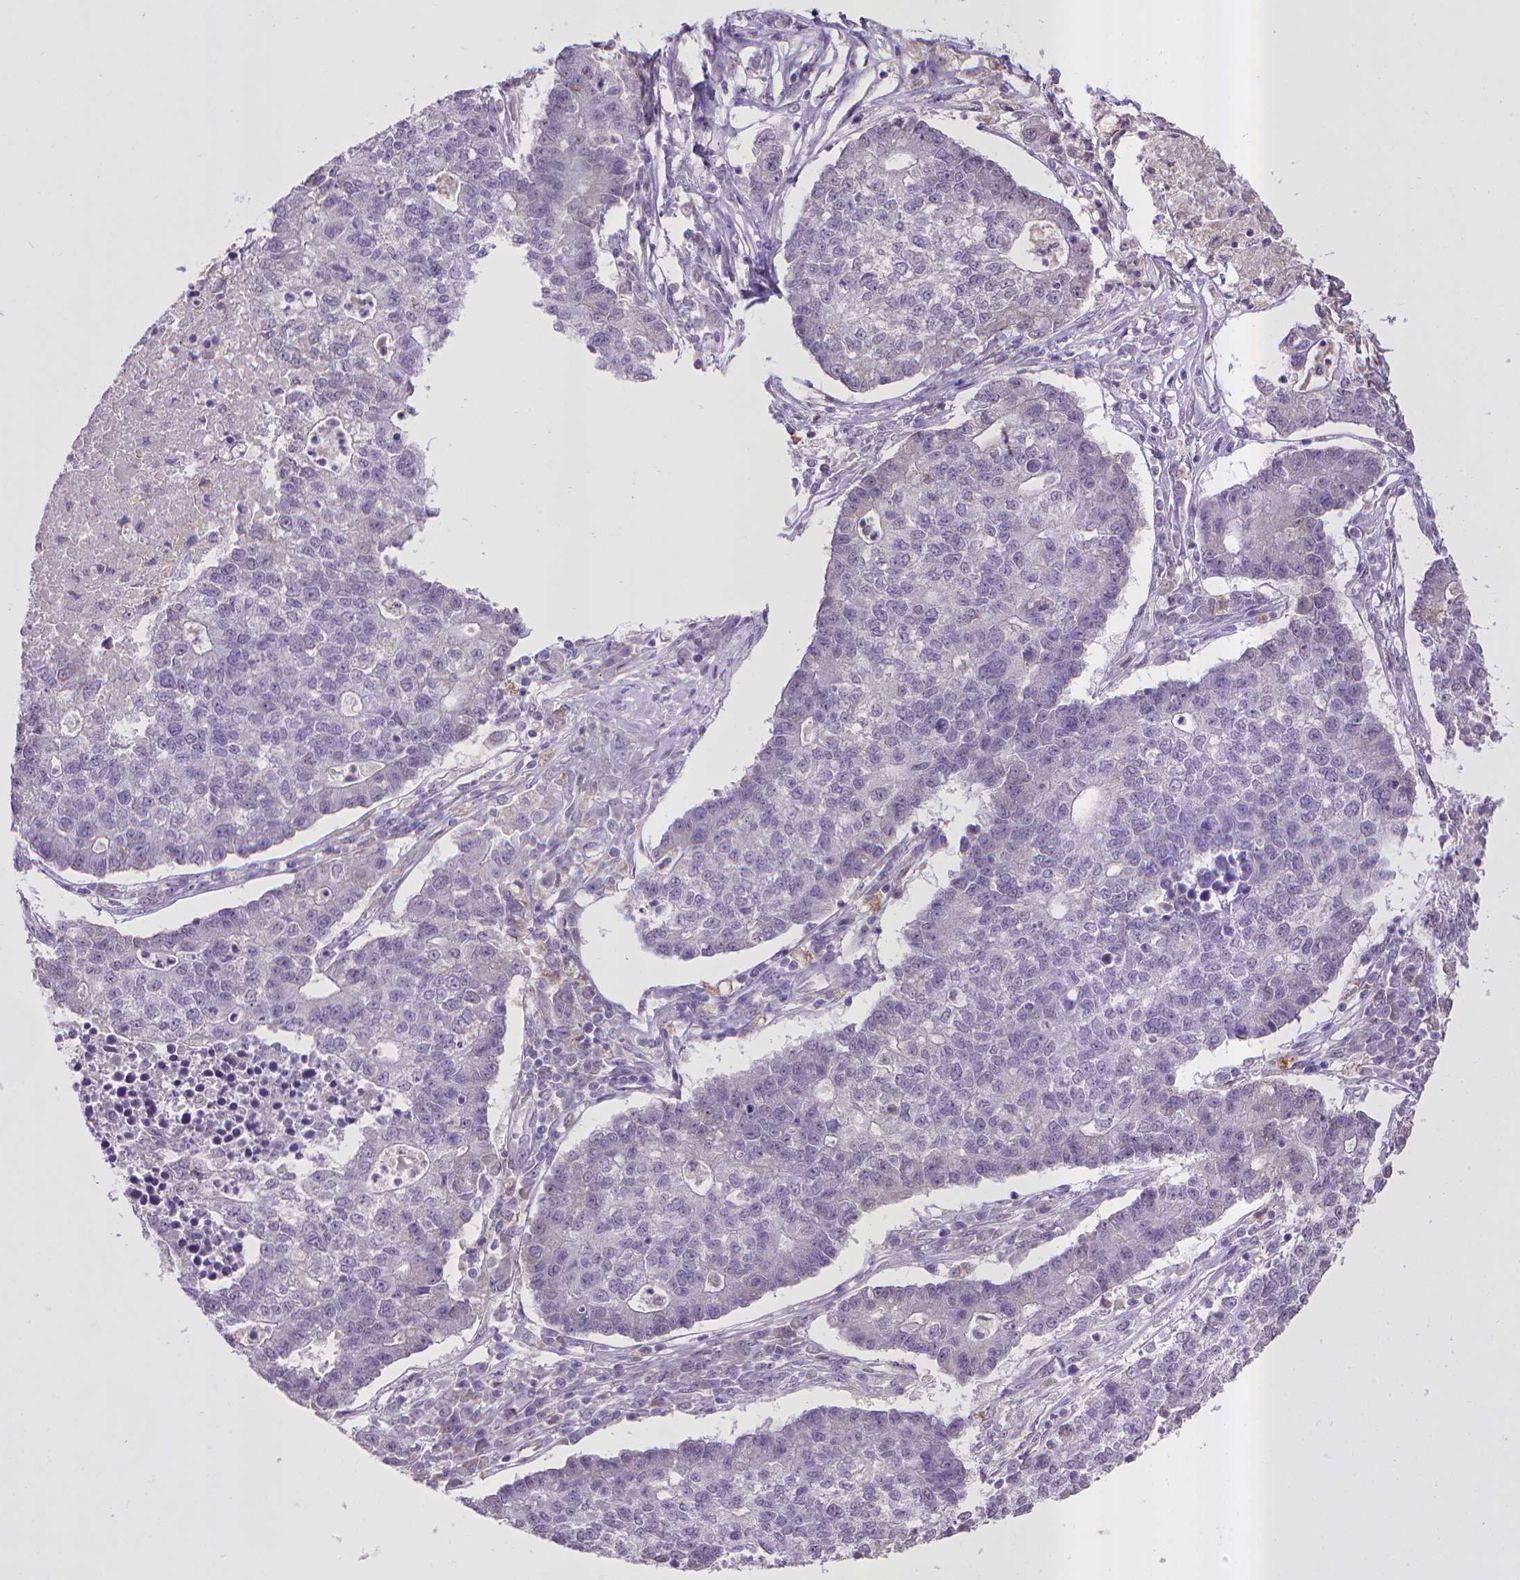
{"staining": {"intensity": "negative", "quantity": "none", "location": "none"}, "tissue": "lung cancer", "cell_type": "Tumor cells", "image_type": "cancer", "snomed": [{"axis": "morphology", "description": "Adenocarcinoma, NOS"}, {"axis": "topography", "description": "Lung"}], "caption": "A histopathology image of lung cancer (adenocarcinoma) stained for a protein displays no brown staining in tumor cells.", "gene": "KMO", "patient": {"sex": "male", "age": 57}}